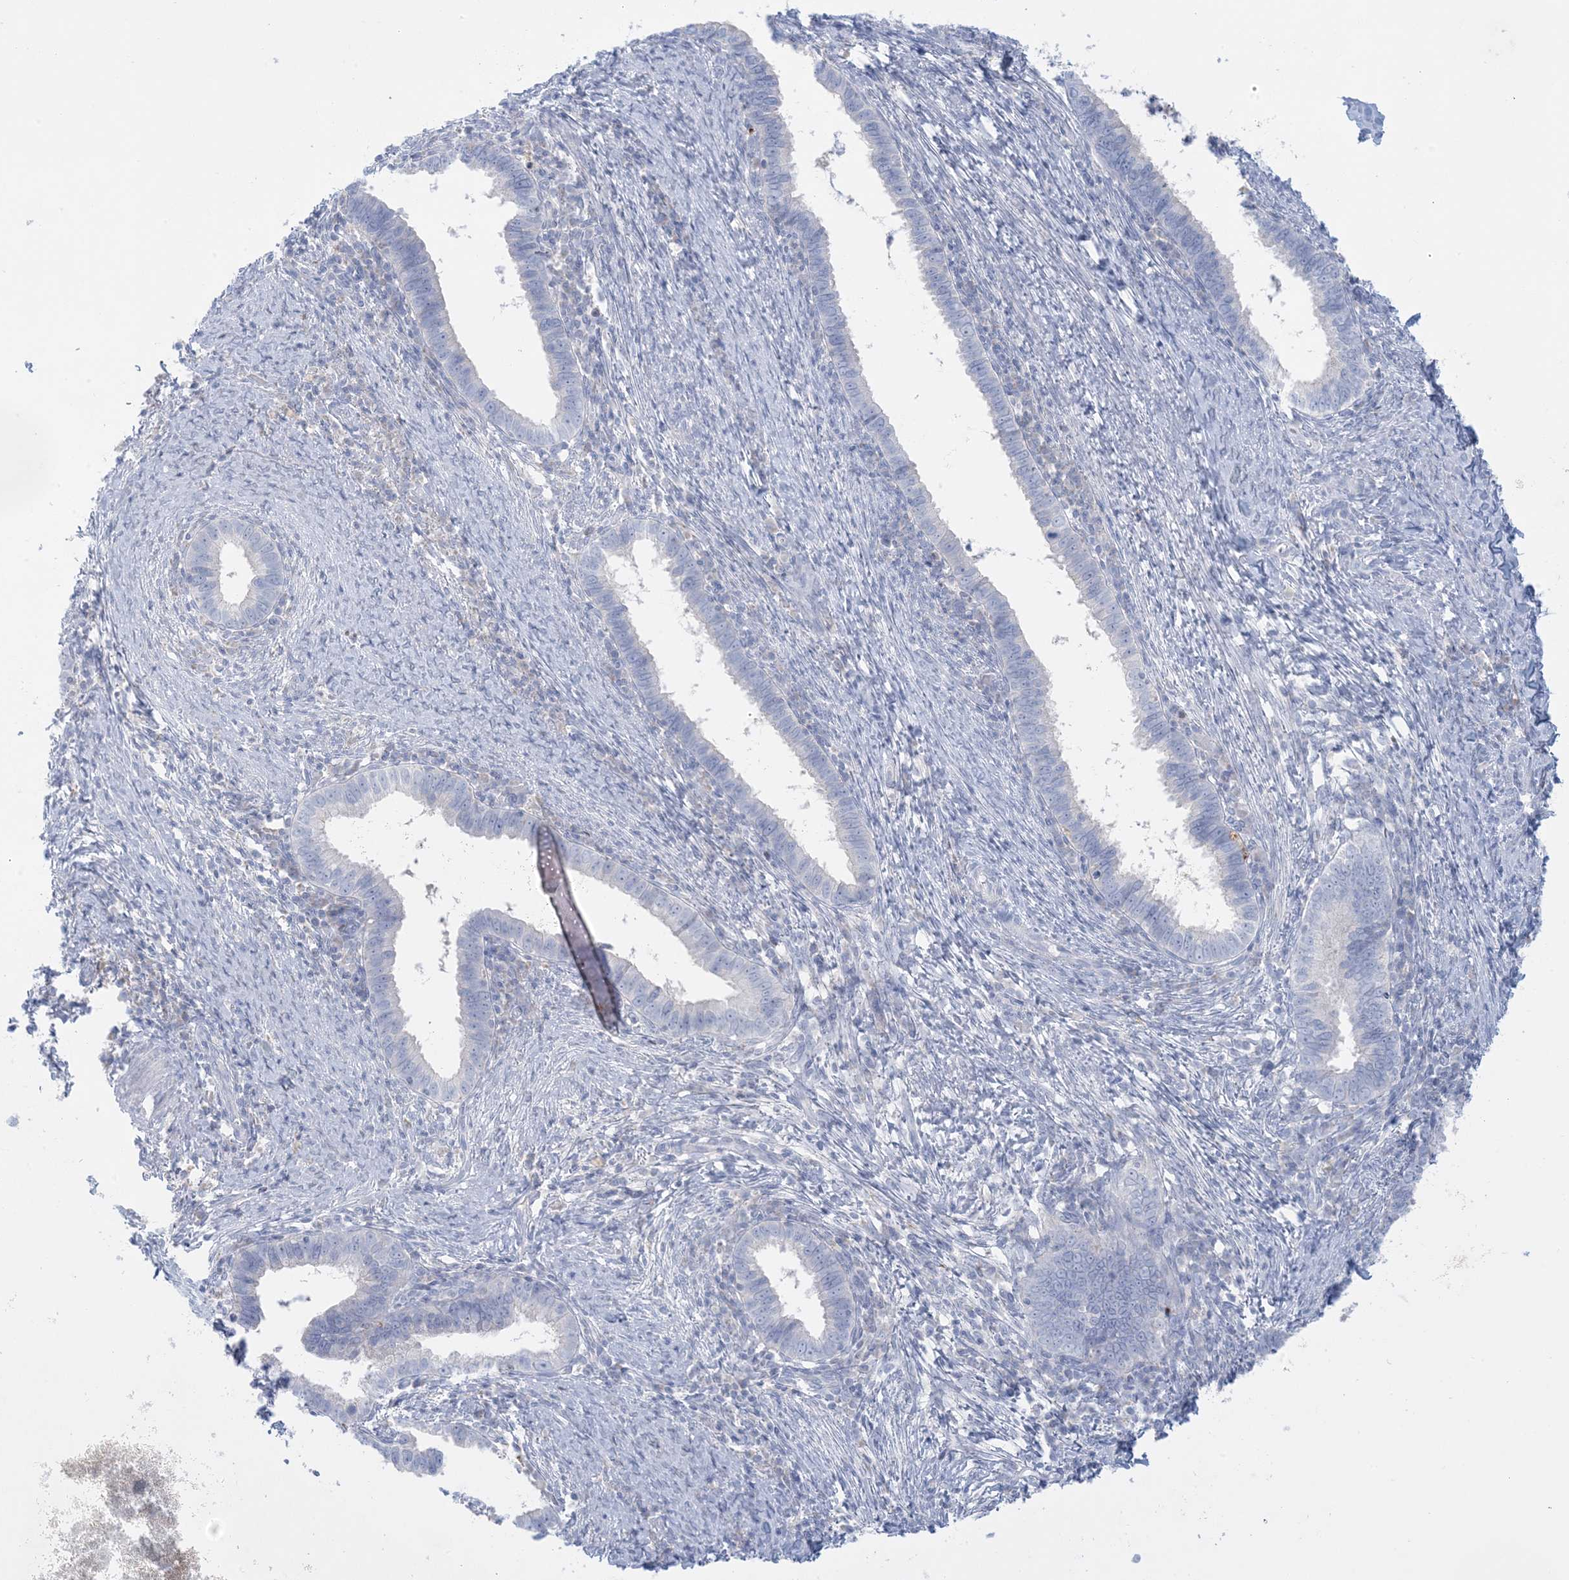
{"staining": {"intensity": "negative", "quantity": "none", "location": "none"}, "tissue": "cervical cancer", "cell_type": "Tumor cells", "image_type": "cancer", "snomed": [{"axis": "morphology", "description": "Adenocarcinoma, NOS"}, {"axis": "topography", "description": "Cervix"}], "caption": "Cervical cancer (adenocarcinoma) was stained to show a protein in brown. There is no significant expression in tumor cells.", "gene": "KCTD6", "patient": {"sex": "female", "age": 36}}